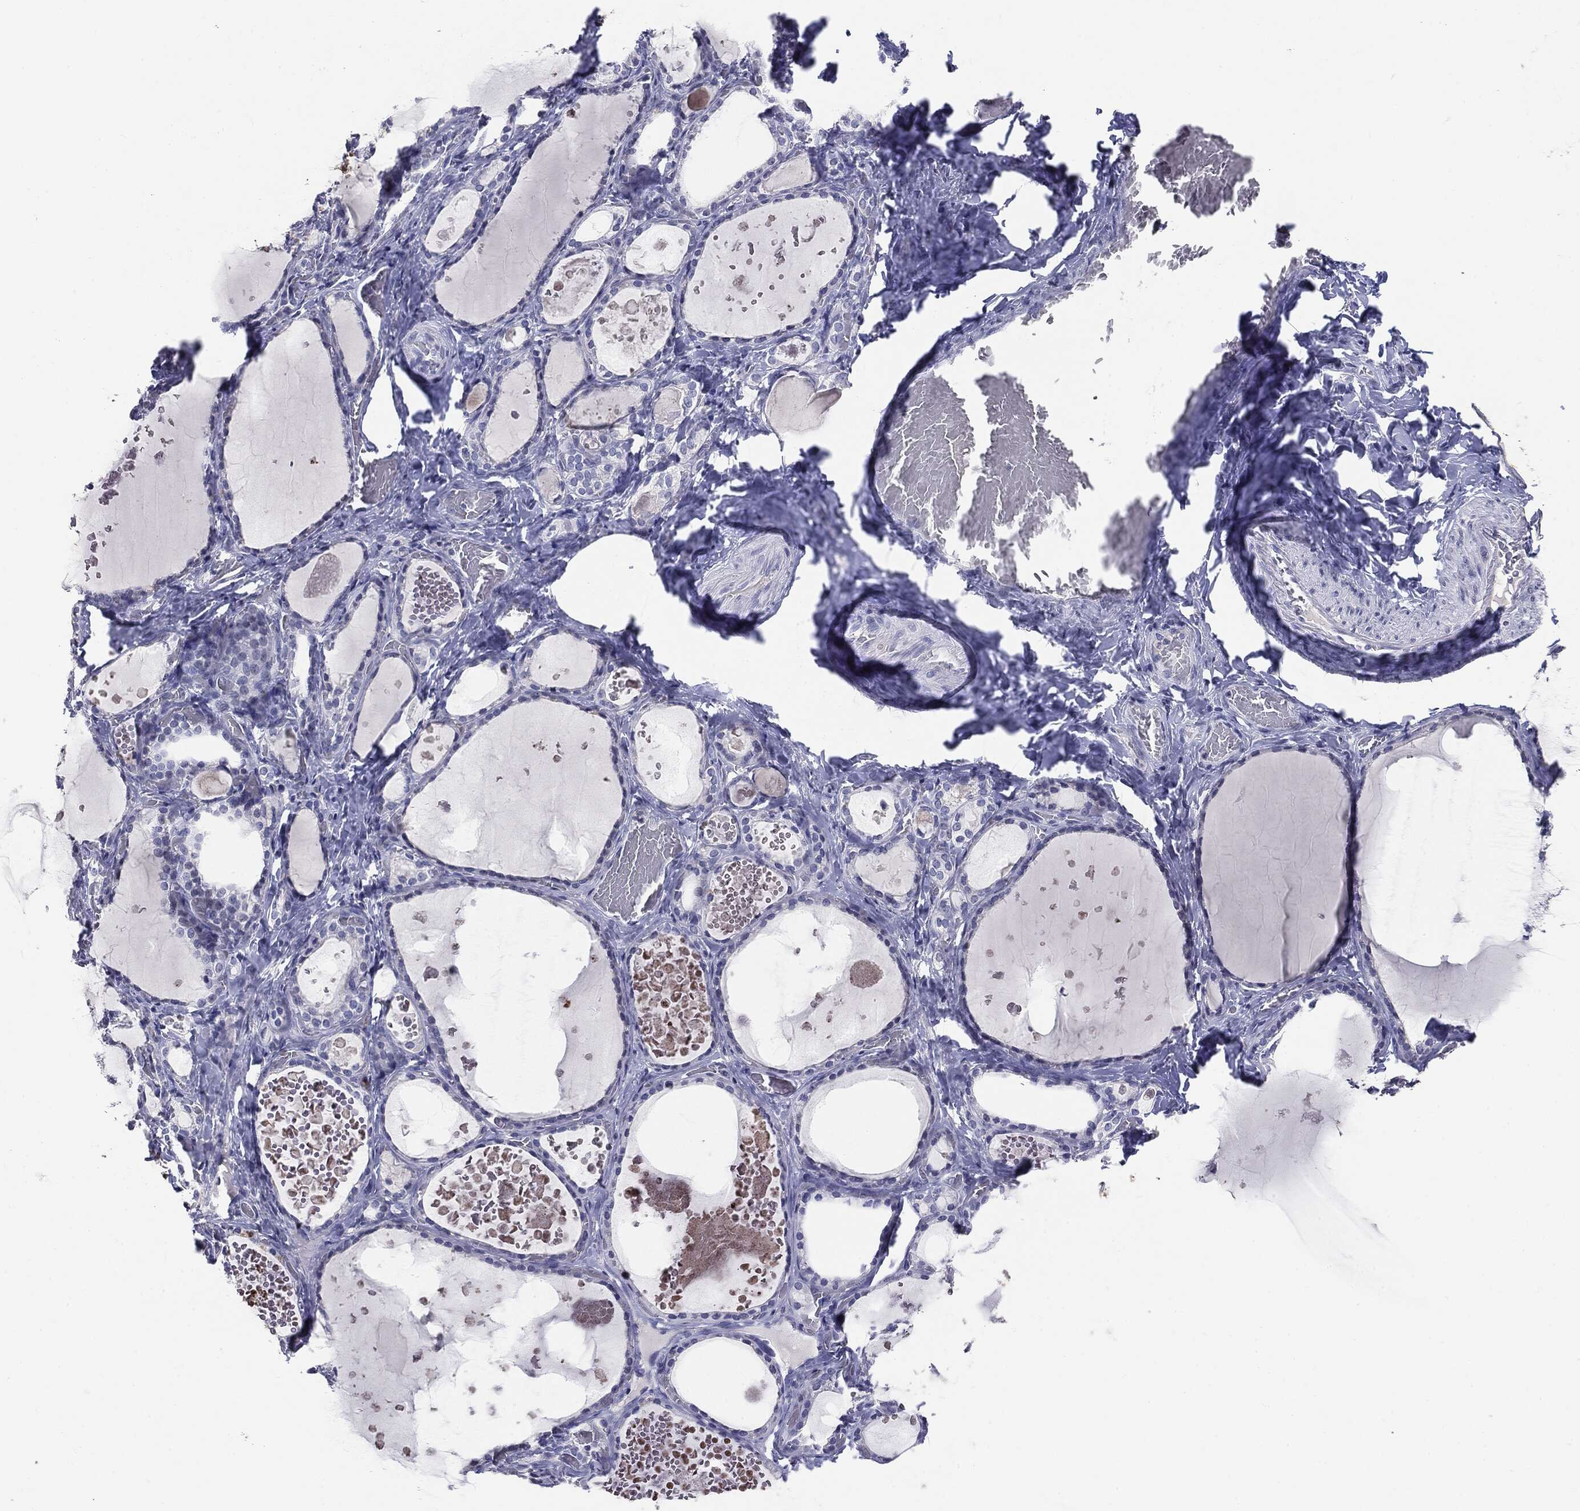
{"staining": {"intensity": "negative", "quantity": "none", "location": "none"}, "tissue": "thyroid gland", "cell_type": "Glandular cells", "image_type": "normal", "snomed": [{"axis": "morphology", "description": "Normal tissue, NOS"}, {"axis": "topography", "description": "Thyroid gland"}], "caption": "This is a photomicrograph of immunohistochemistry (IHC) staining of unremarkable thyroid gland, which shows no expression in glandular cells.", "gene": "SERPINB4", "patient": {"sex": "female", "age": 56}}